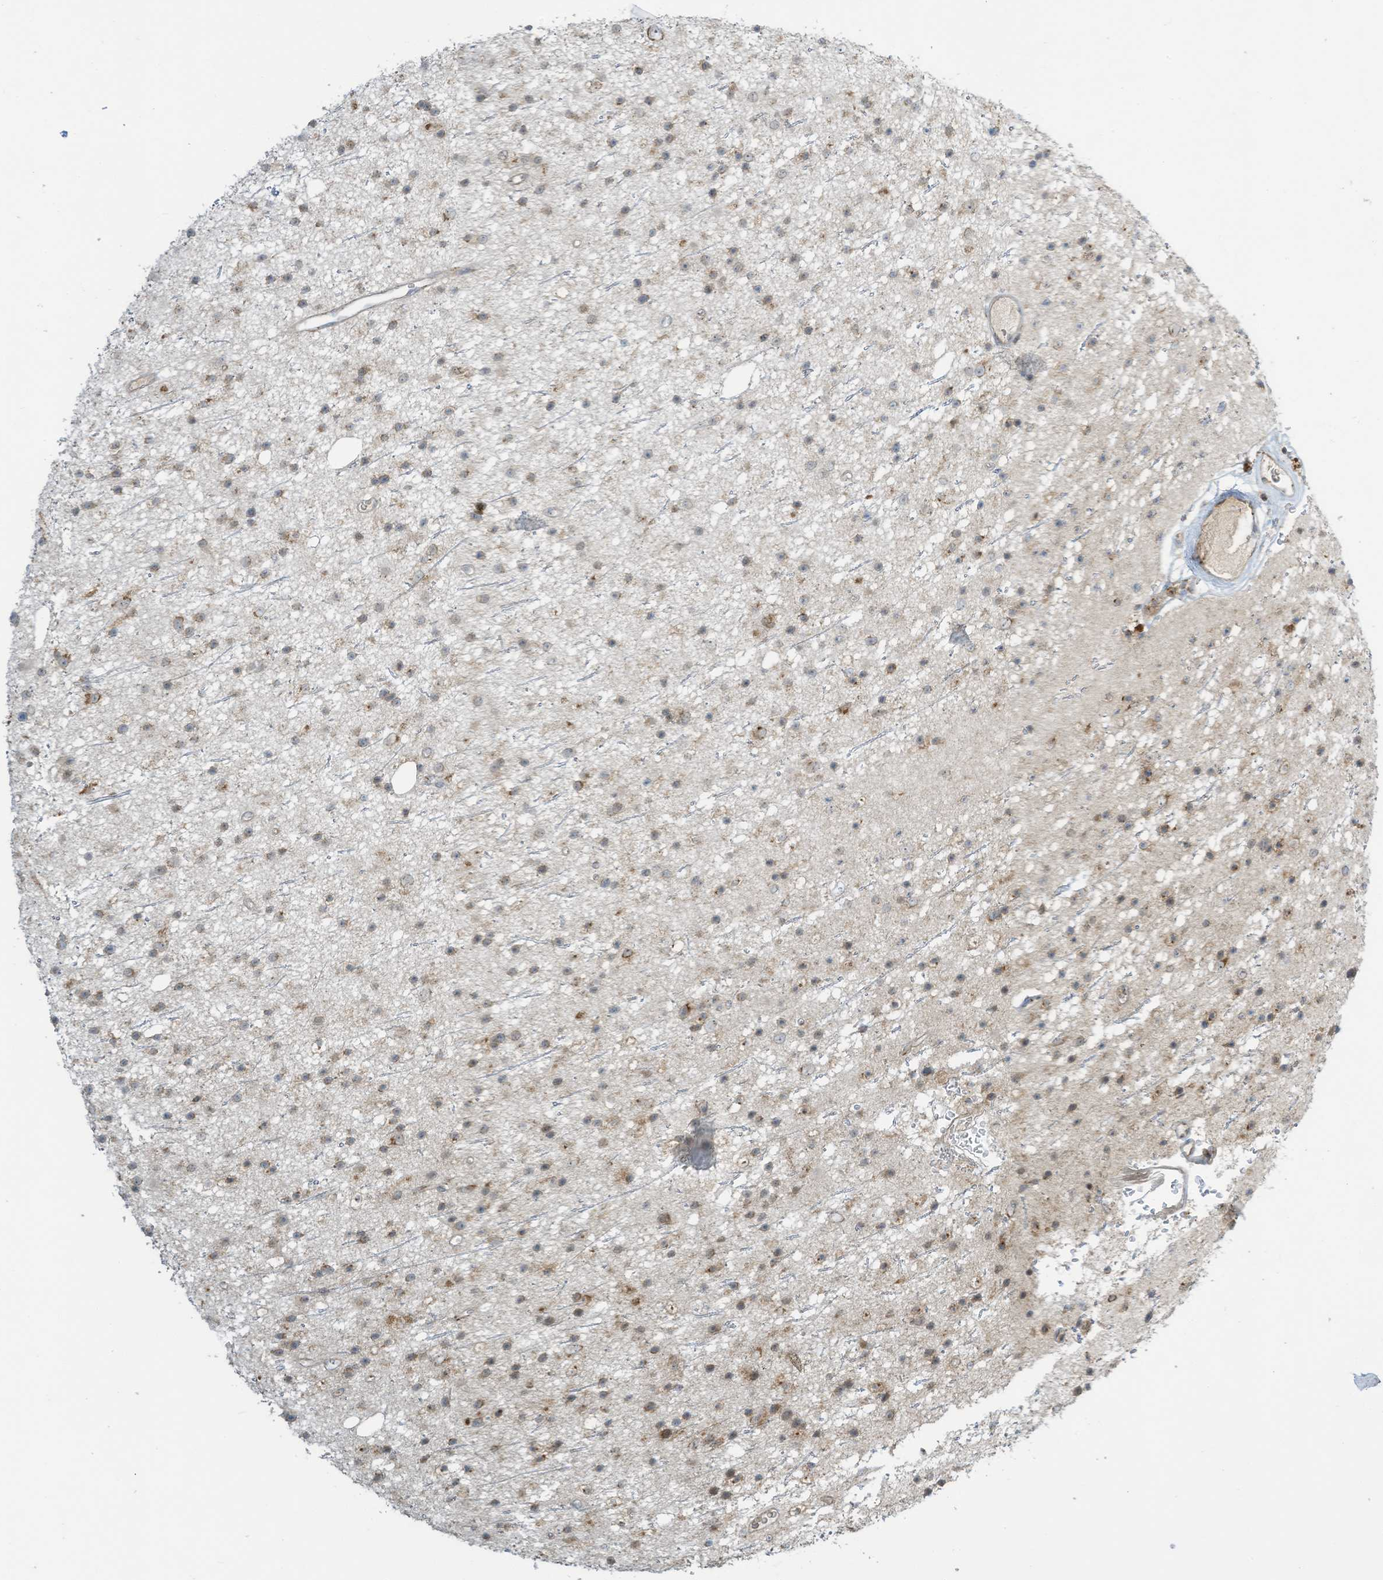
{"staining": {"intensity": "weak", "quantity": "25%-75%", "location": "cytoplasmic/membranous"}, "tissue": "glioma", "cell_type": "Tumor cells", "image_type": "cancer", "snomed": [{"axis": "morphology", "description": "Glioma, malignant, Low grade"}, {"axis": "topography", "description": "Cerebral cortex"}], "caption": "Immunohistochemistry (DAB (3,3'-diaminobenzidine)) staining of low-grade glioma (malignant) reveals weak cytoplasmic/membranous protein positivity in about 25%-75% of tumor cells. (DAB IHC, brown staining for protein, blue staining for nuclei).", "gene": "PARVG", "patient": {"sex": "female", "age": 39}}